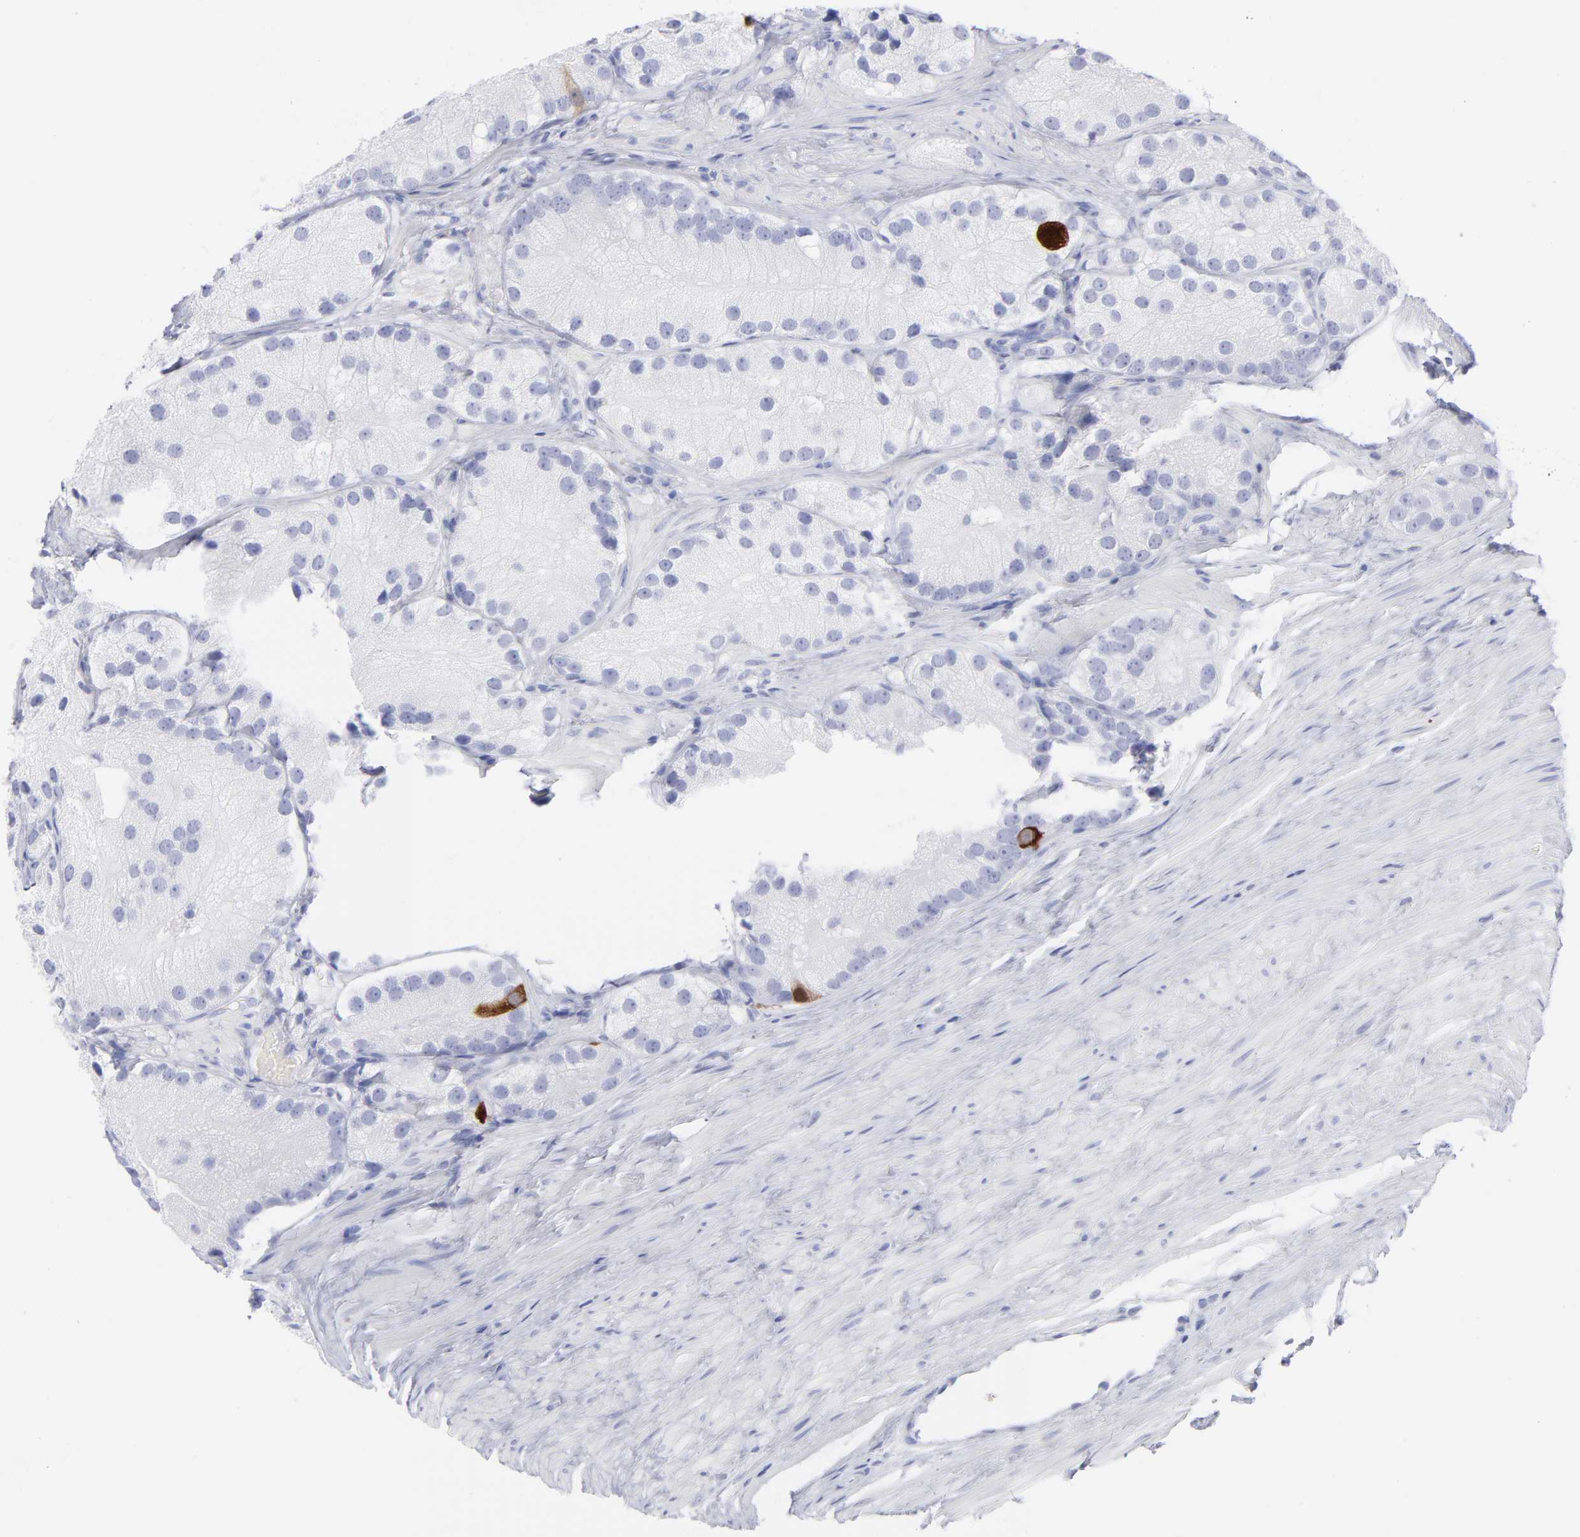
{"staining": {"intensity": "strong", "quantity": "<25%", "location": "cytoplasmic/membranous"}, "tissue": "prostate cancer", "cell_type": "Tumor cells", "image_type": "cancer", "snomed": [{"axis": "morphology", "description": "Adenocarcinoma, Low grade"}, {"axis": "topography", "description": "Prostate"}], "caption": "A medium amount of strong cytoplasmic/membranous staining is identified in approximately <25% of tumor cells in prostate adenocarcinoma (low-grade) tissue.", "gene": "CCNB1", "patient": {"sex": "male", "age": 69}}